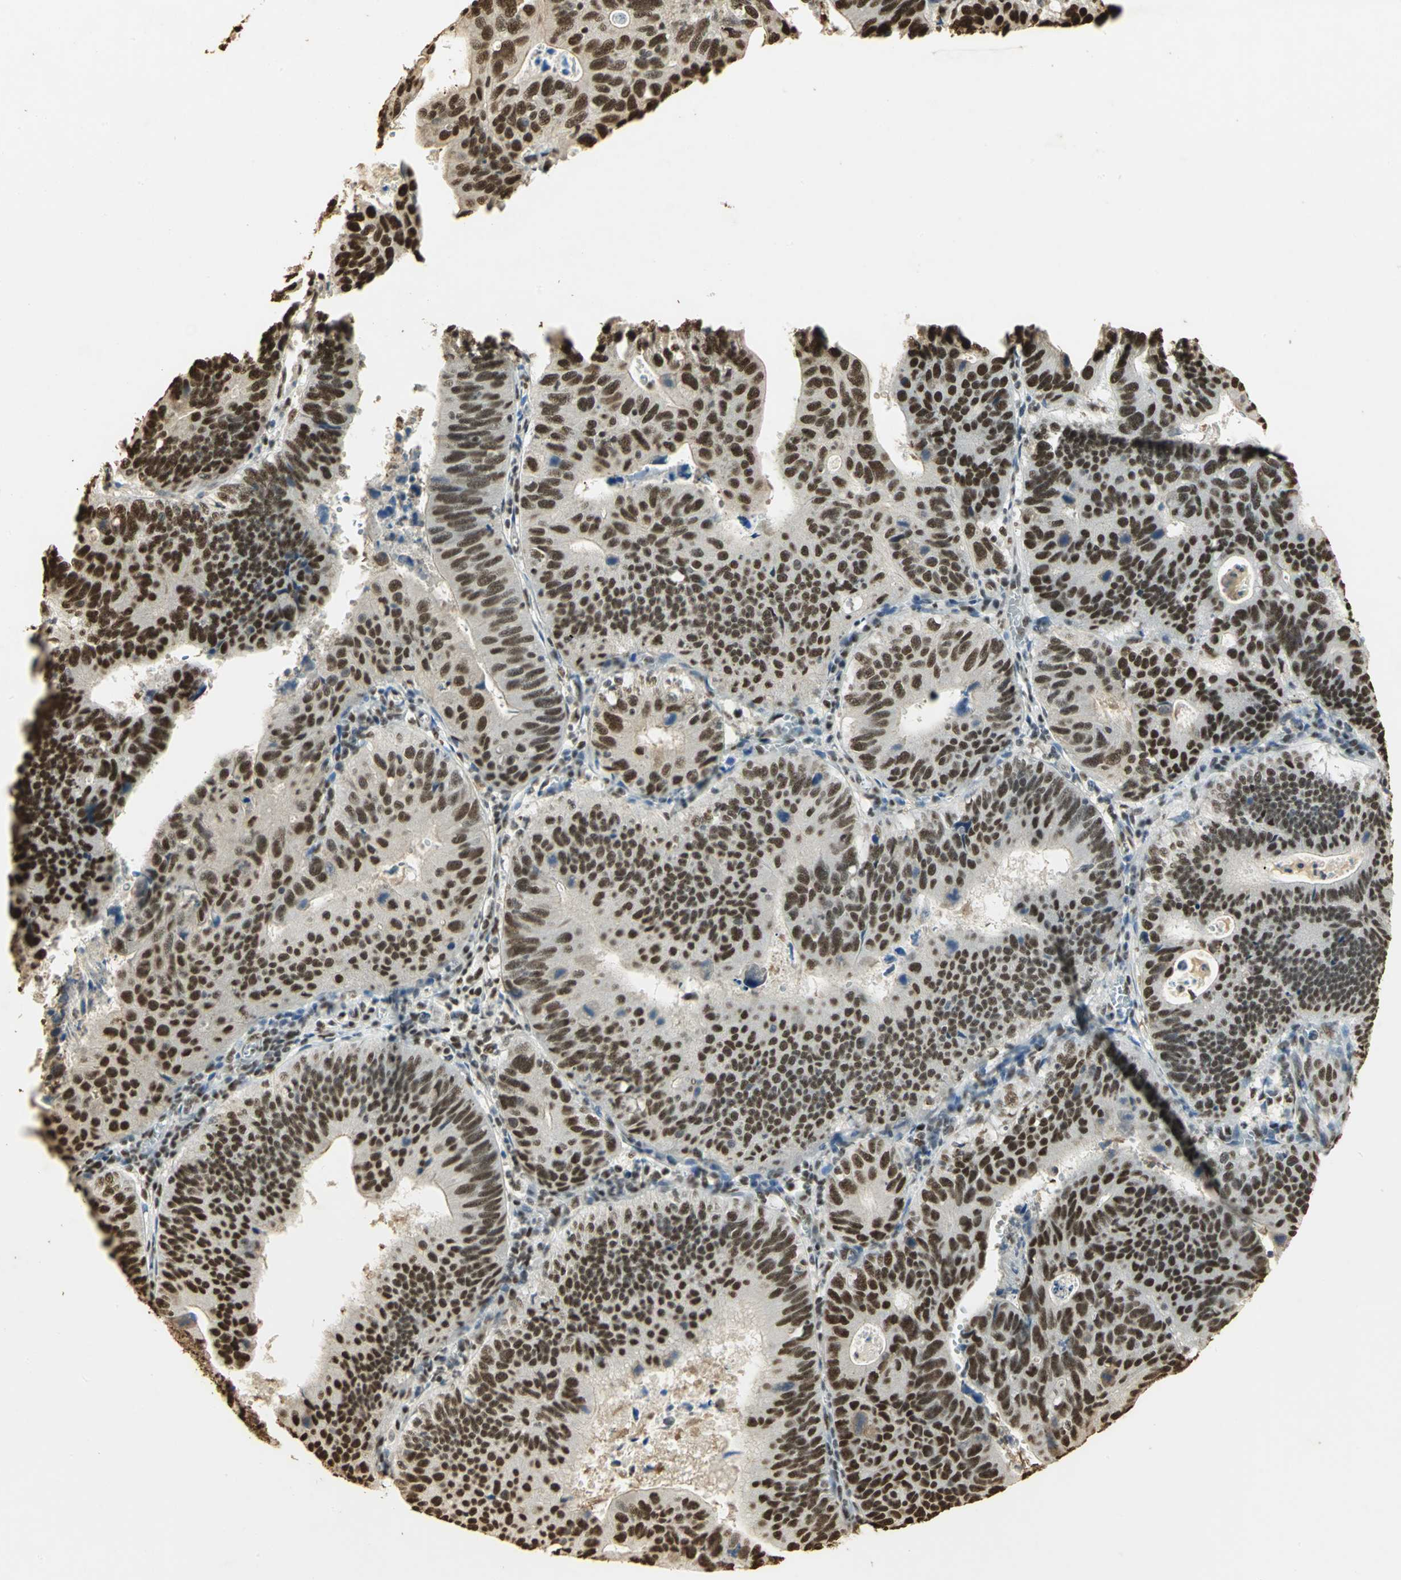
{"staining": {"intensity": "strong", "quantity": ">75%", "location": "nuclear"}, "tissue": "stomach cancer", "cell_type": "Tumor cells", "image_type": "cancer", "snomed": [{"axis": "morphology", "description": "Adenocarcinoma, NOS"}, {"axis": "topography", "description": "Stomach"}], "caption": "This is a micrograph of immunohistochemistry (IHC) staining of stomach cancer (adenocarcinoma), which shows strong positivity in the nuclear of tumor cells.", "gene": "SET", "patient": {"sex": "male", "age": 59}}